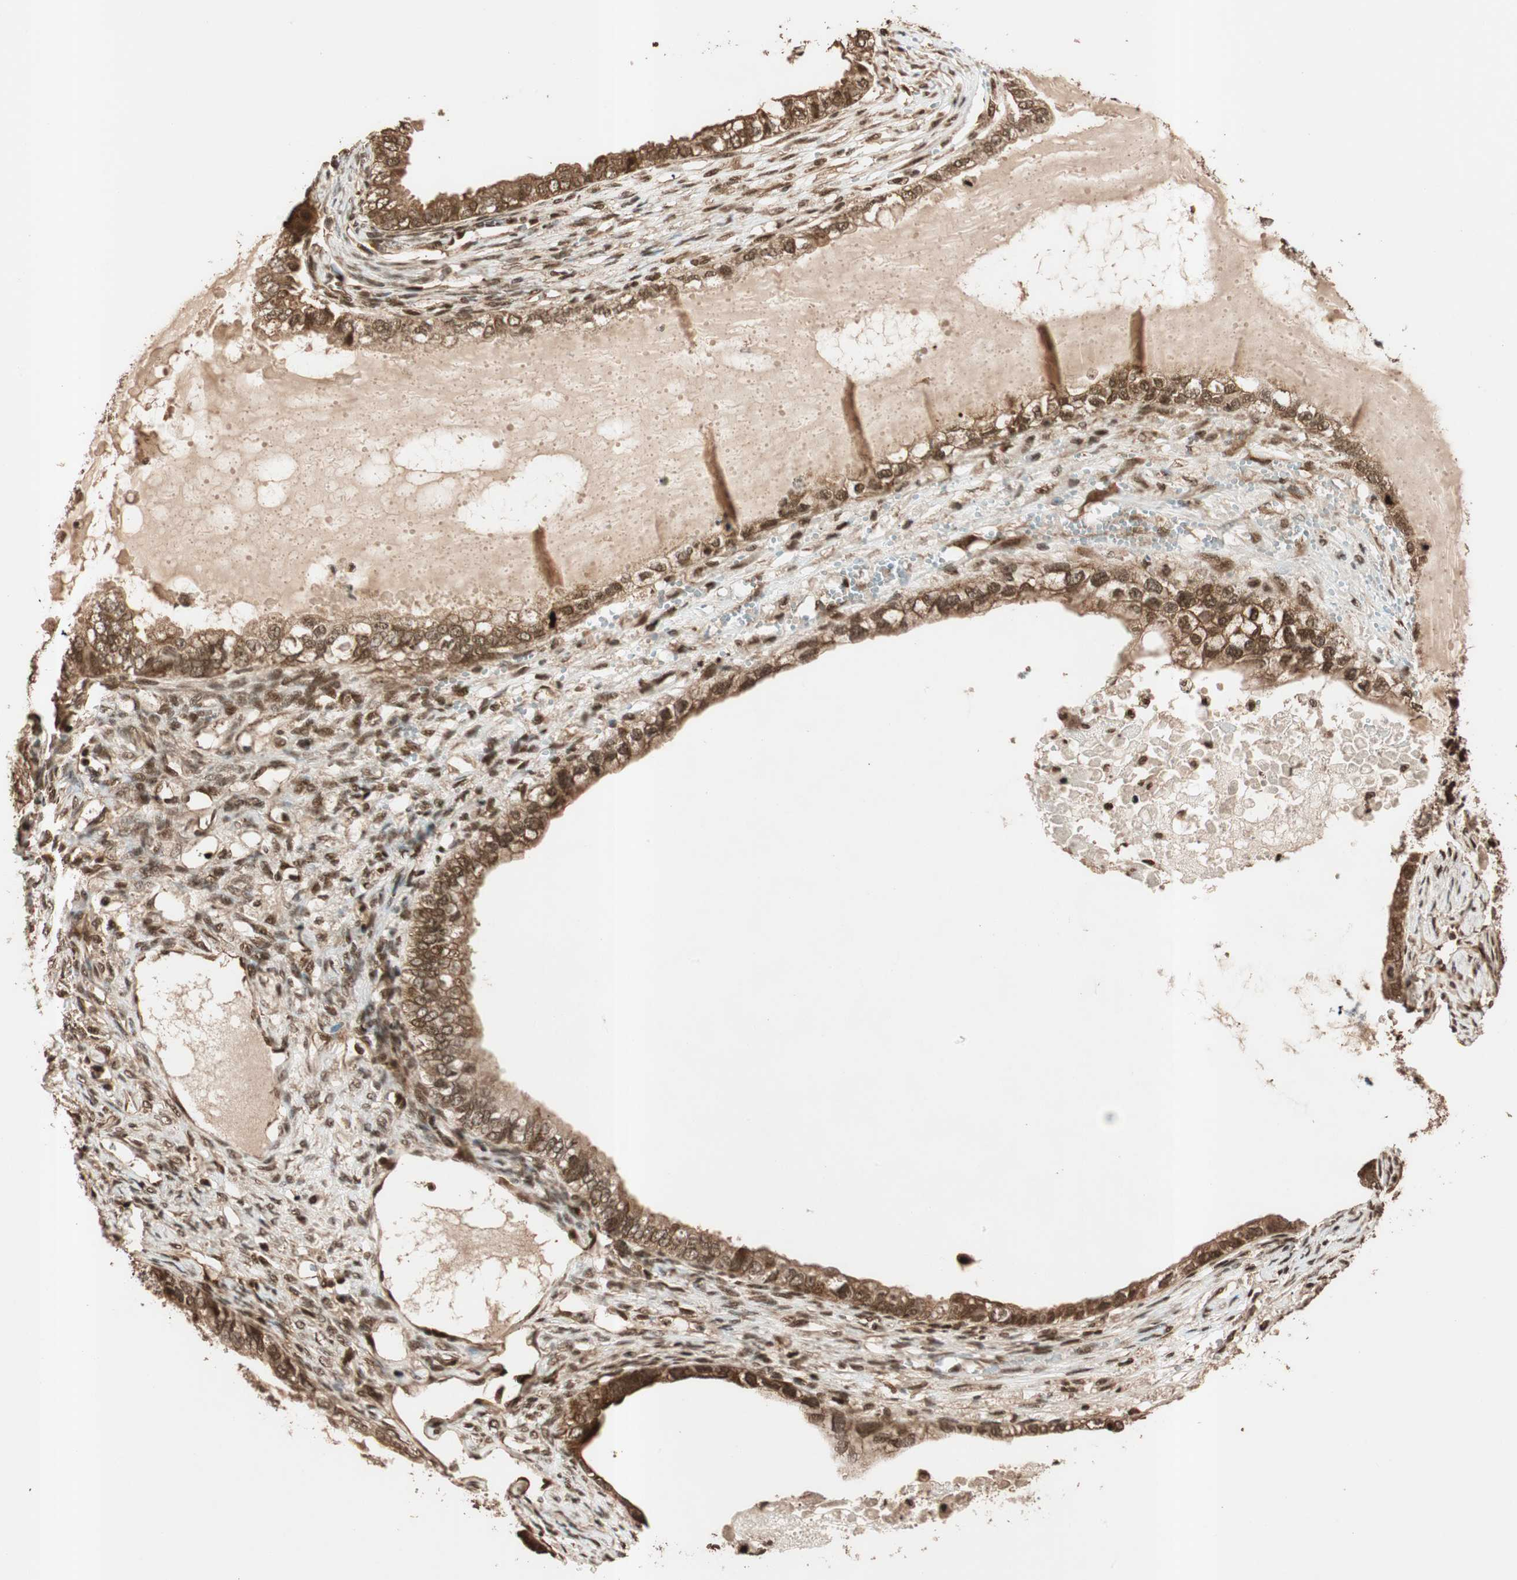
{"staining": {"intensity": "strong", "quantity": ">75%", "location": "cytoplasmic/membranous,nuclear"}, "tissue": "ovarian cancer", "cell_type": "Tumor cells", "image_type": "cancer", "snomed": [{"axis": "morphology", "description": "Cystadenocarcinoma, mucinous, NOS"}, {"axis": "topography", "description": "Ovary"}], "caption": "Ovarian cancer tissue demonstrates strong cytoplasmic/membranous and nuclear expression in approximately >75% of tumor cells, visualized by immunohistochemistry.", "gene": "ALKBH5", "patient": {"sex": "female", "age": 80}}